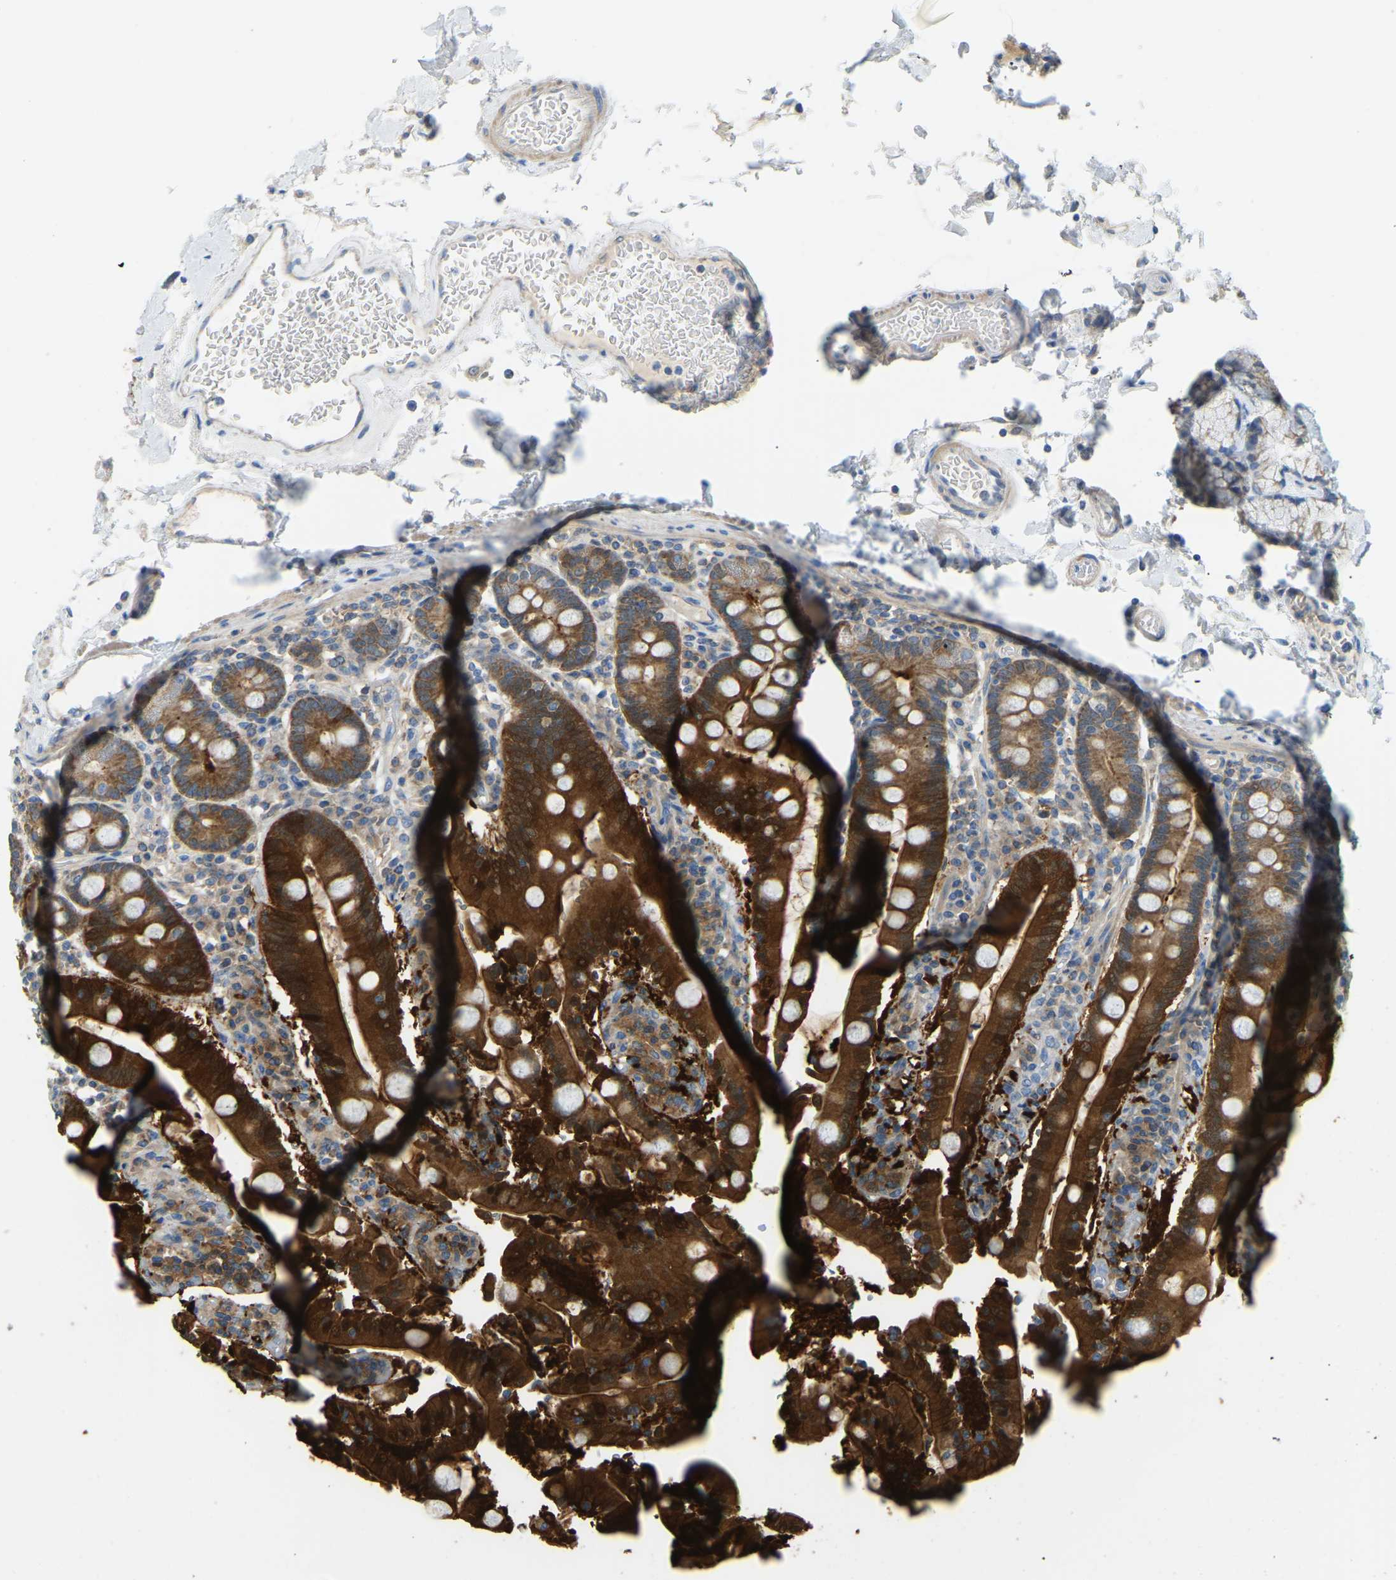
{"staining": {"intensity": "strong", "quantity": ">75%", "location": "cytoplasmic/membranous"}, "tissue": "duodenum", "cell_type": "Glandular cells", "image_type": "normal", "snomed": [{"axis": "morphology", "description": "Normal tissue, NOS"}, {"axis": "topography", "description": "Small intestine, NOS"}], "caption": "Strong cytoplasmic/membranous expression is seen in approximately >75% of glandular cells in normal duodenum.", "gene": "GDA", "patient": {"sex": "female", "age": 71}}